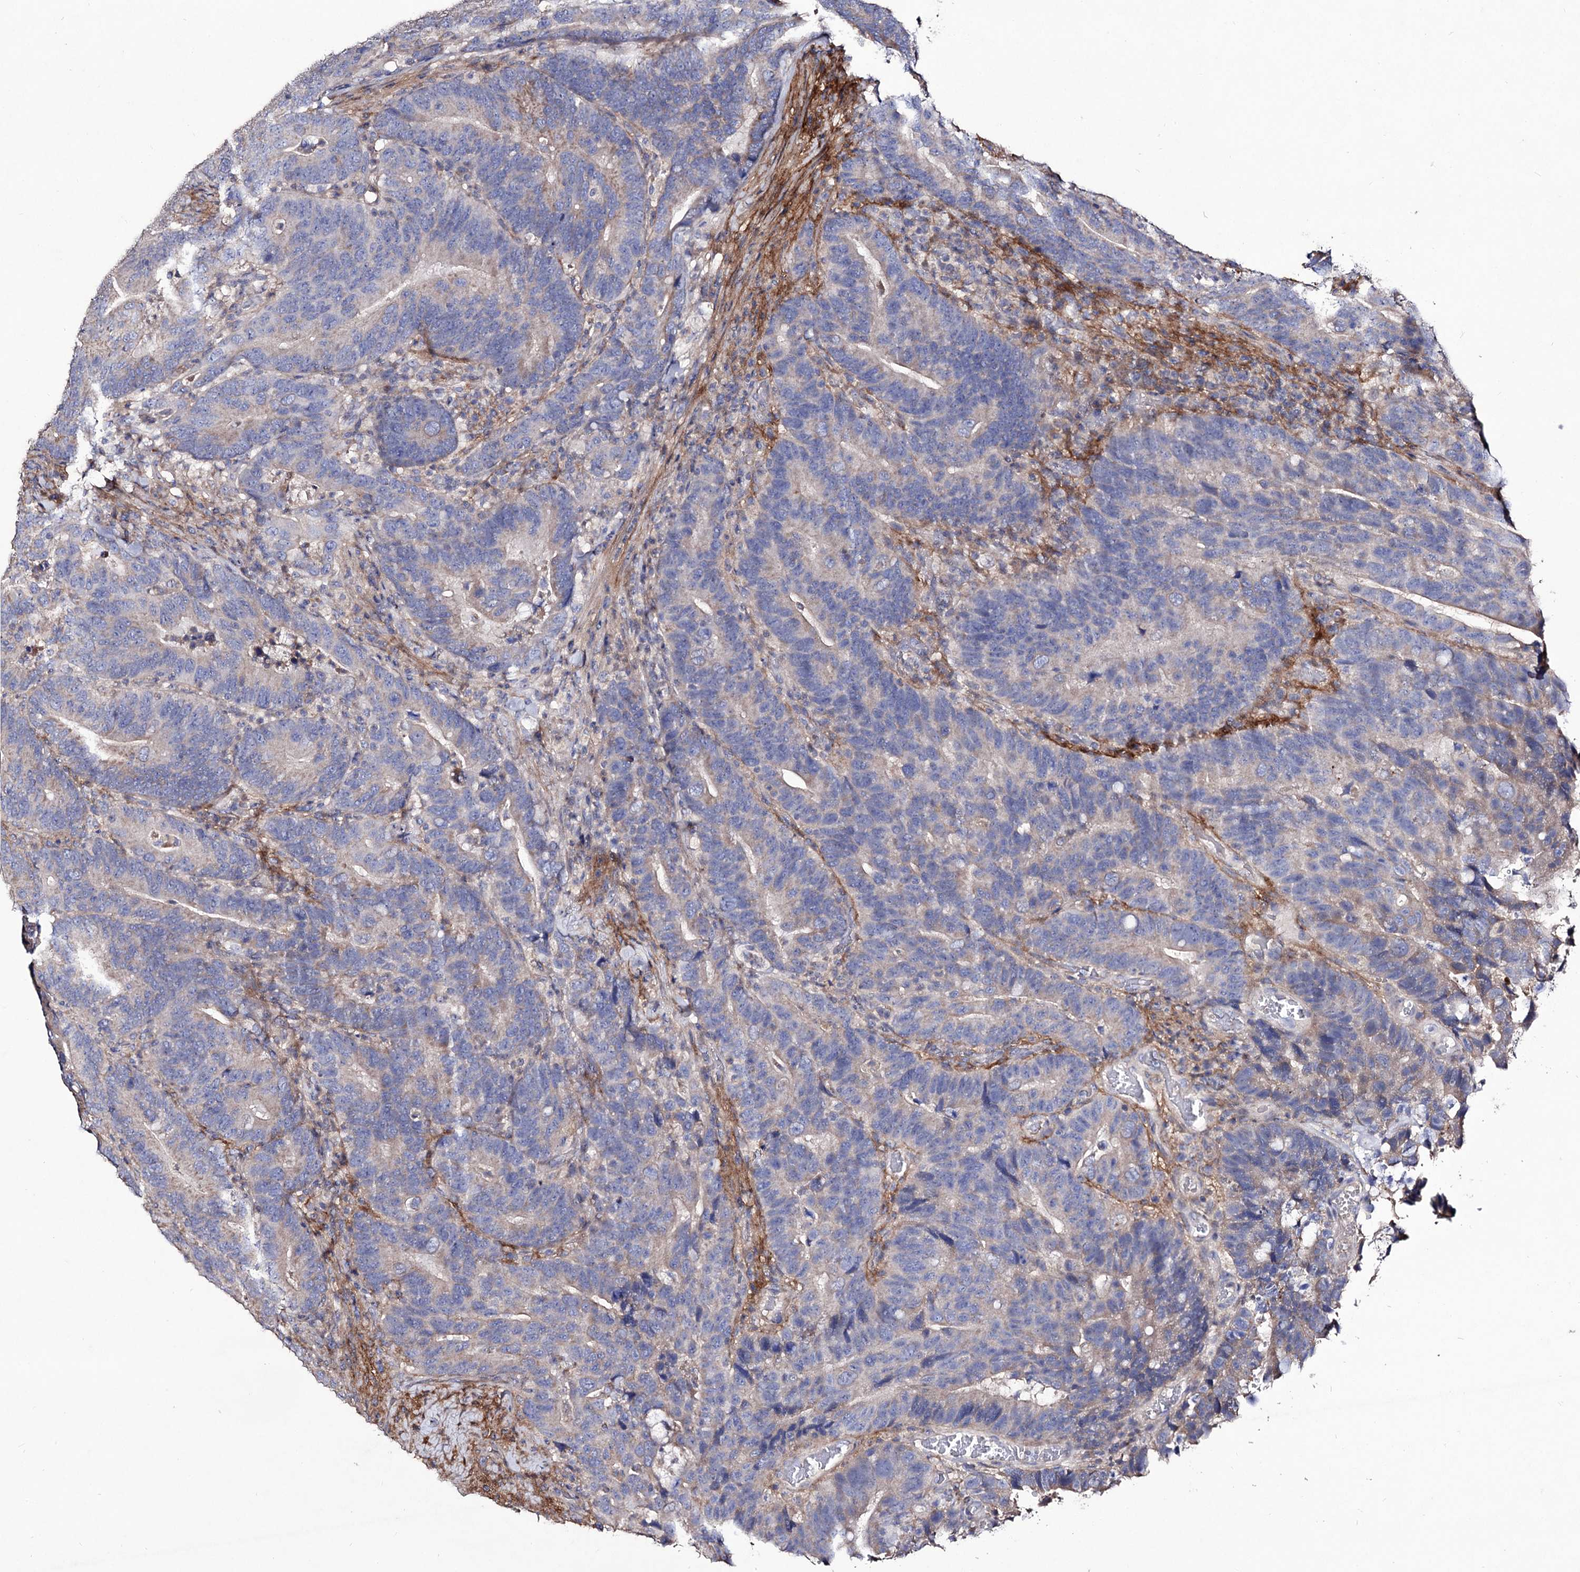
{"staining": {"intensity": "negative", "quantity": "none", "location": "none"}, "tissue": "colorectal cancer", "cell_type": "Tumor cells", "image_type": "cancer", "snomed": [{"axis": "morphology", "description": "Adenocarcinoma, NOS"}, {"axis": "topography", "description": "Colon"}], "caption": "High power microscopy photomicrograph of an immunohistochemistry micrograph of colorectal adenocarcinoma, revealing no significant expression in tumor cells.", "gene": "MYO1H", "patient": {"sex": "female", "age": 66}}